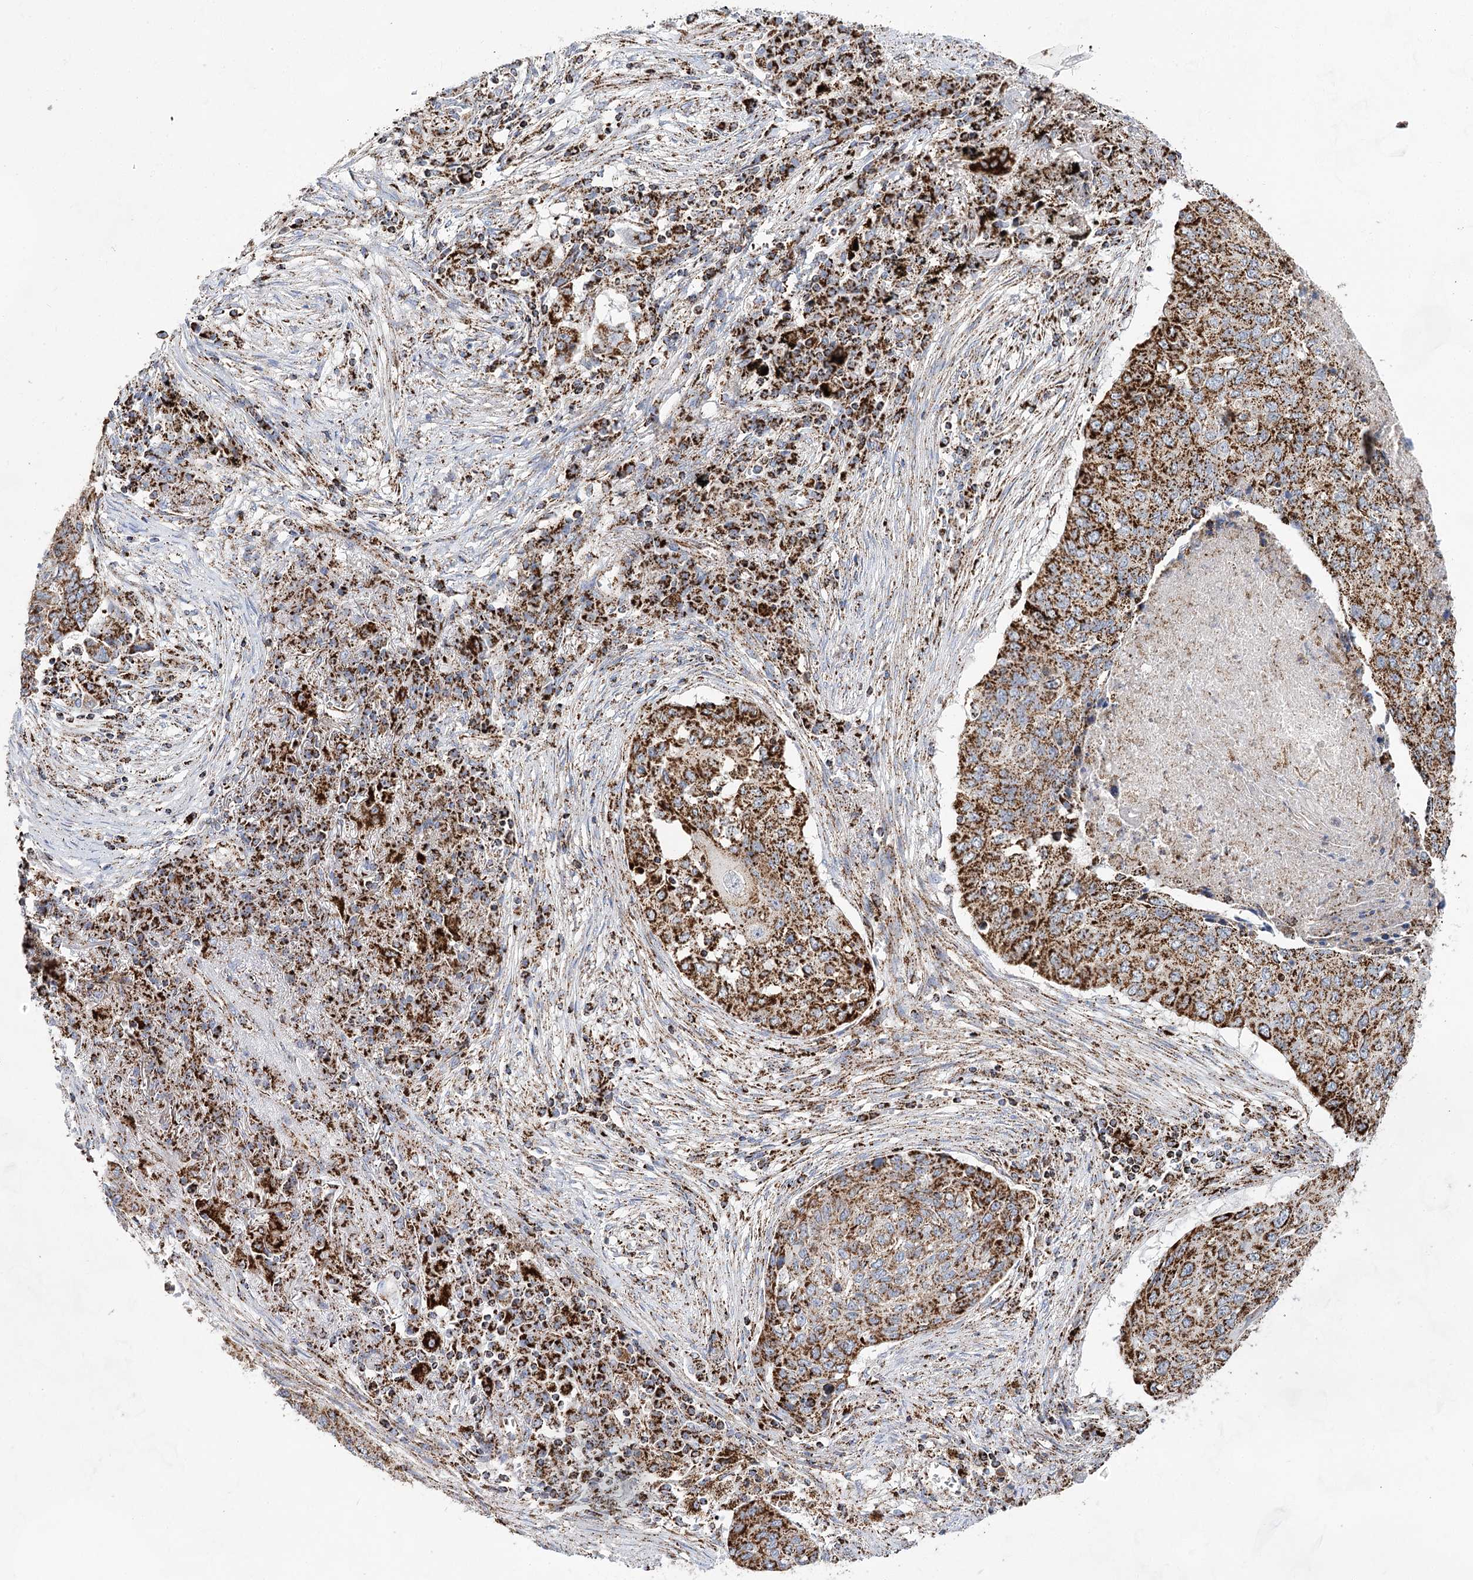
{"staining": {"intensity": "strong", "quantity": ">75%", "location": "cytoplasmic/membranous"}, "tissue": "lung cancer", "cell_type": "Tumor cells", "image_type": "cancer", "snomed": [{"axis": "morphology", "description": "Squamous cell carcinoma, NOS"}, {"axis": "topography", "description": "Lung"}], "caption": "A photomicrograph of human squamous cell carcinoma (lung) stained for a protein exhibits strong cytoplasmic/membranous brown staining in tumor cells.", "gene": "NADK2", "patient": {"sex": "female", "age": 63}}